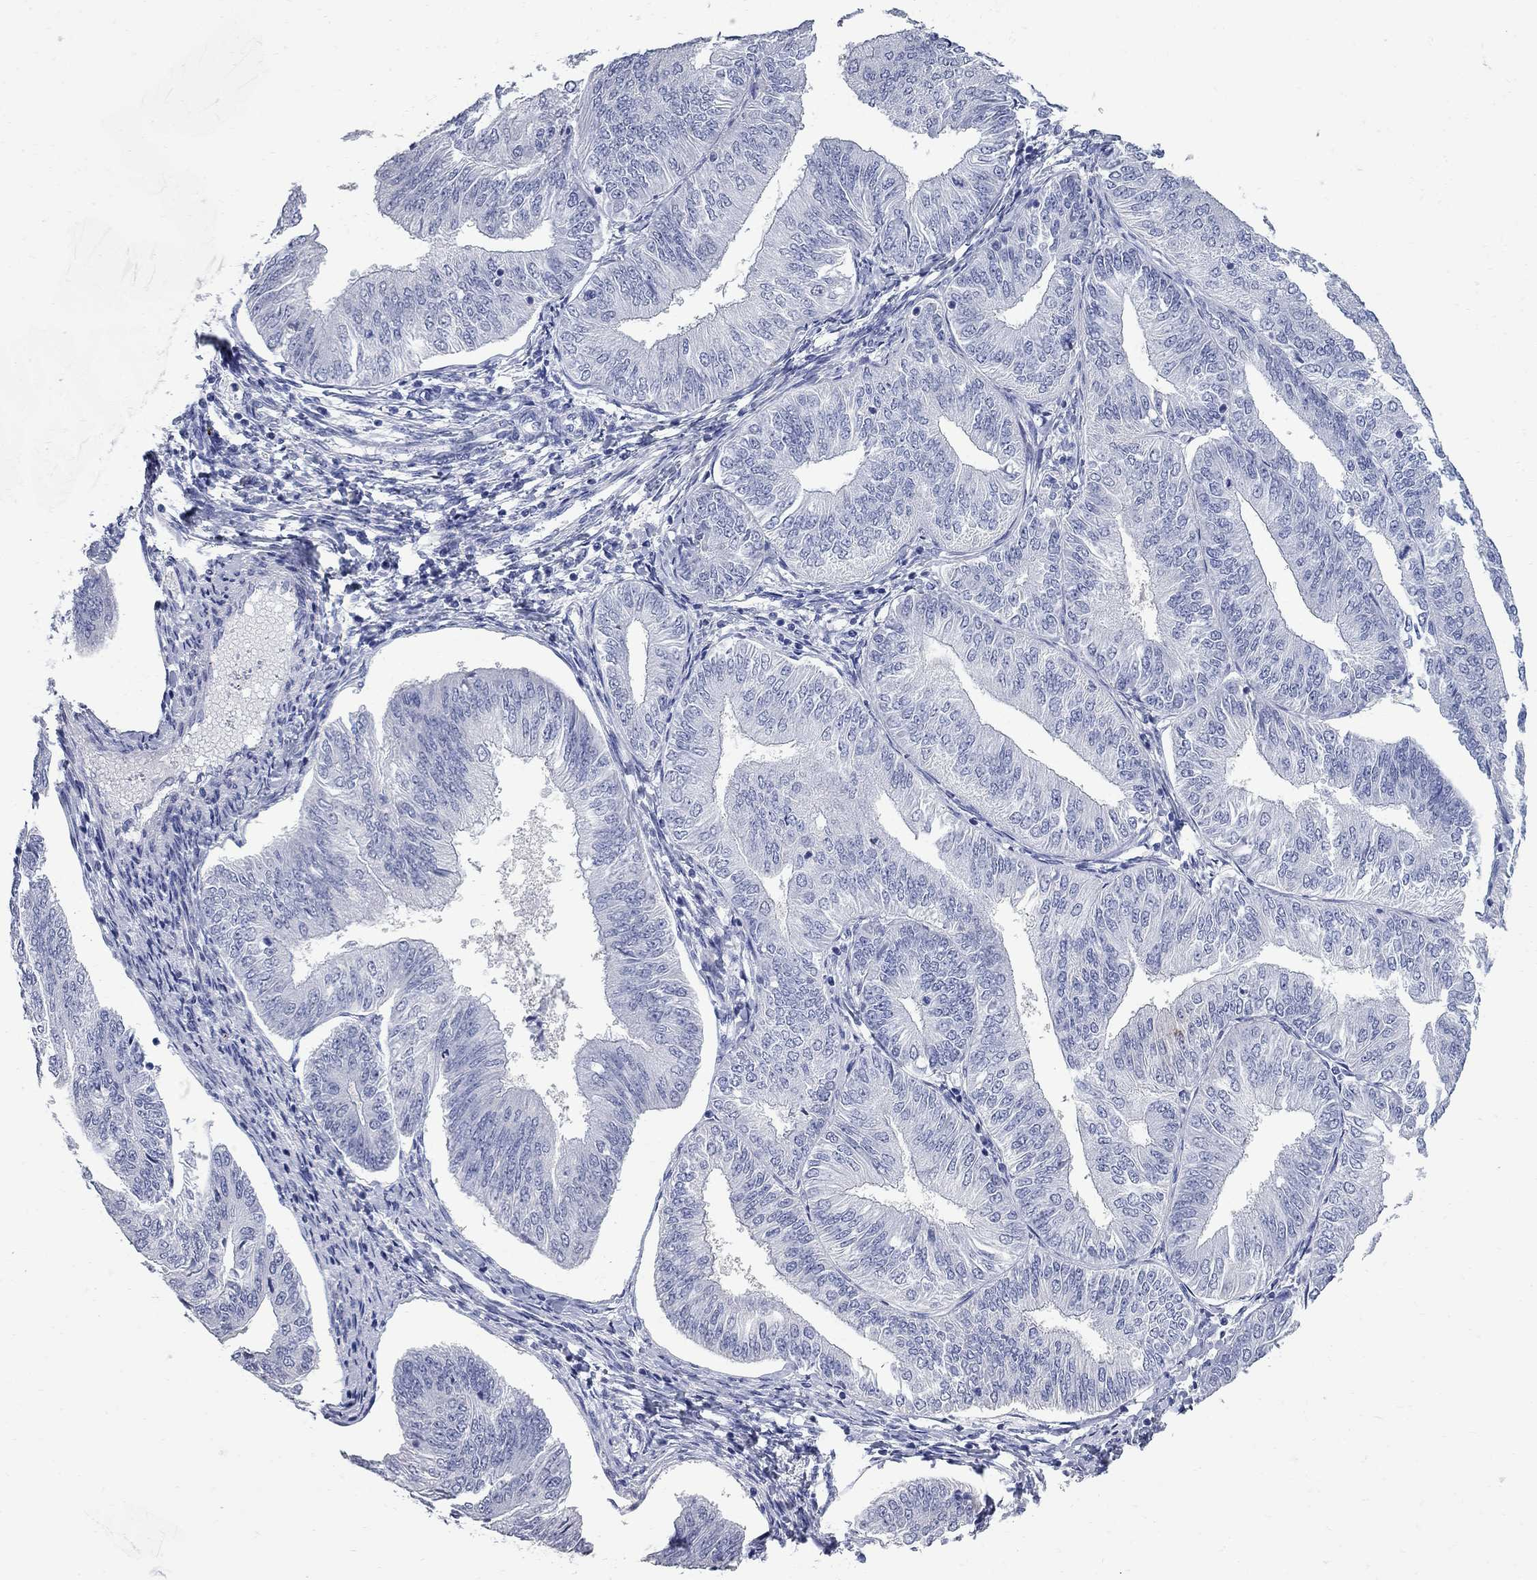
{"staining": {"intensity": "negative", "quantity": "none", "location": "none"}, "tissue": "endometrial cancer", "cell_type": "Tumor cells", "image_type": "cancer", "snomed": [{"axis": "morphology", "description": "Adenocarcinoma, NOS"}, {"axis": "topography", "description": "Endometrium"}], "caption": "High power microscopy photomicrograph of an IHC image of endometrial cancer (adenocarcinoma), revealing no significant positivity in tumor cells.", "gene": "BPIFB1", "patient": {"sex": "female", "age": 58}}